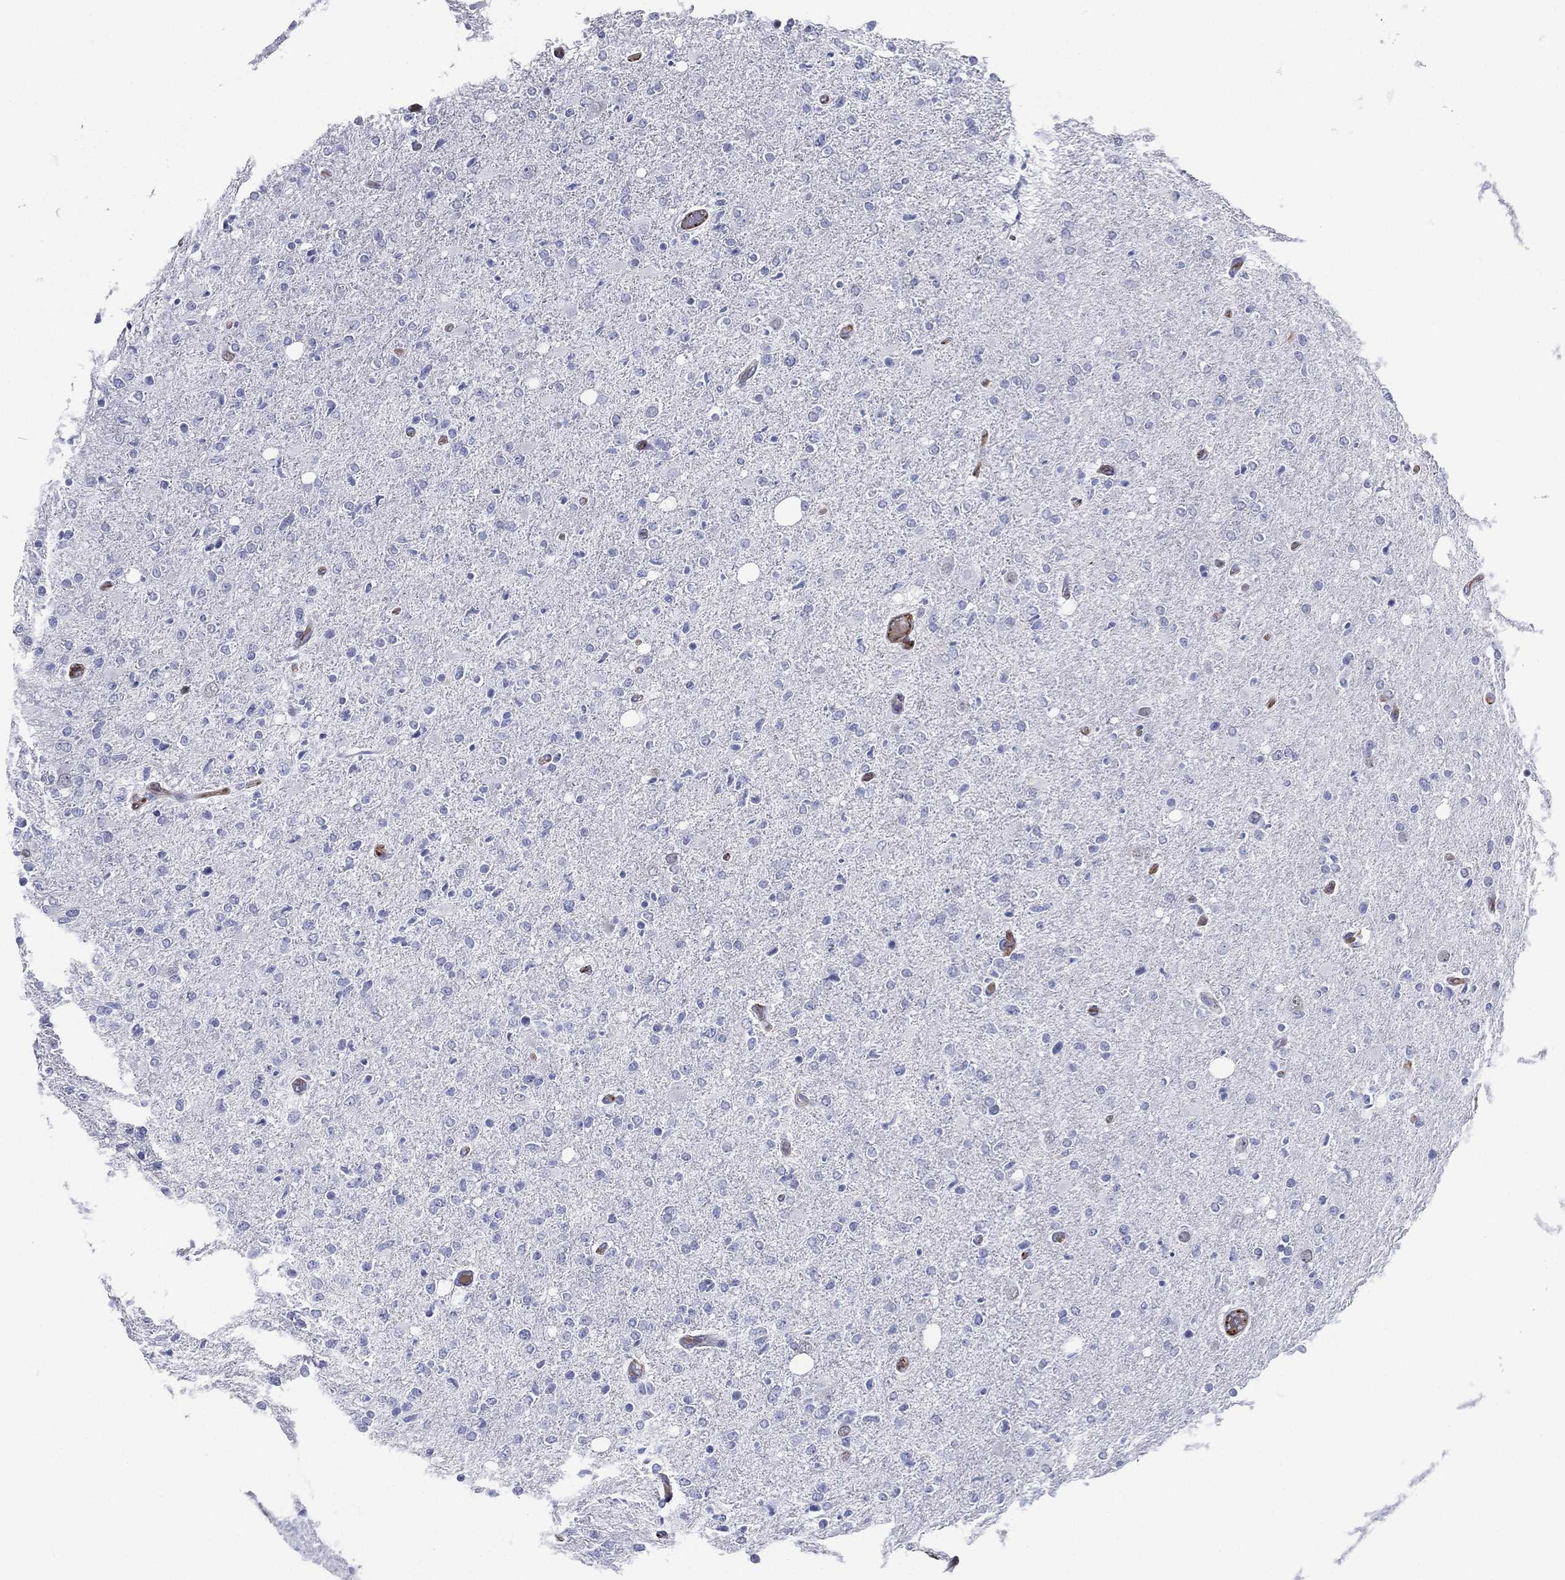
{"staining": {"intensity": "negative", "quantity": "none", "location": "none"}, "tissue": "glioma", "cell_type": "Tumor cells", "image_type": "cancer", "snomed": [{"axis": "morphology", "description": "Glioma, malignant, High grade"}, {"axis": "topography", "description": "Cerebral cortex"}], "caption": "This is a histopathology image of immunohistochemistry staining of glioma, which shows no staining in tumor cells.", "gene": "MAS1", "patient": {"sex": "male", "age": 70}}